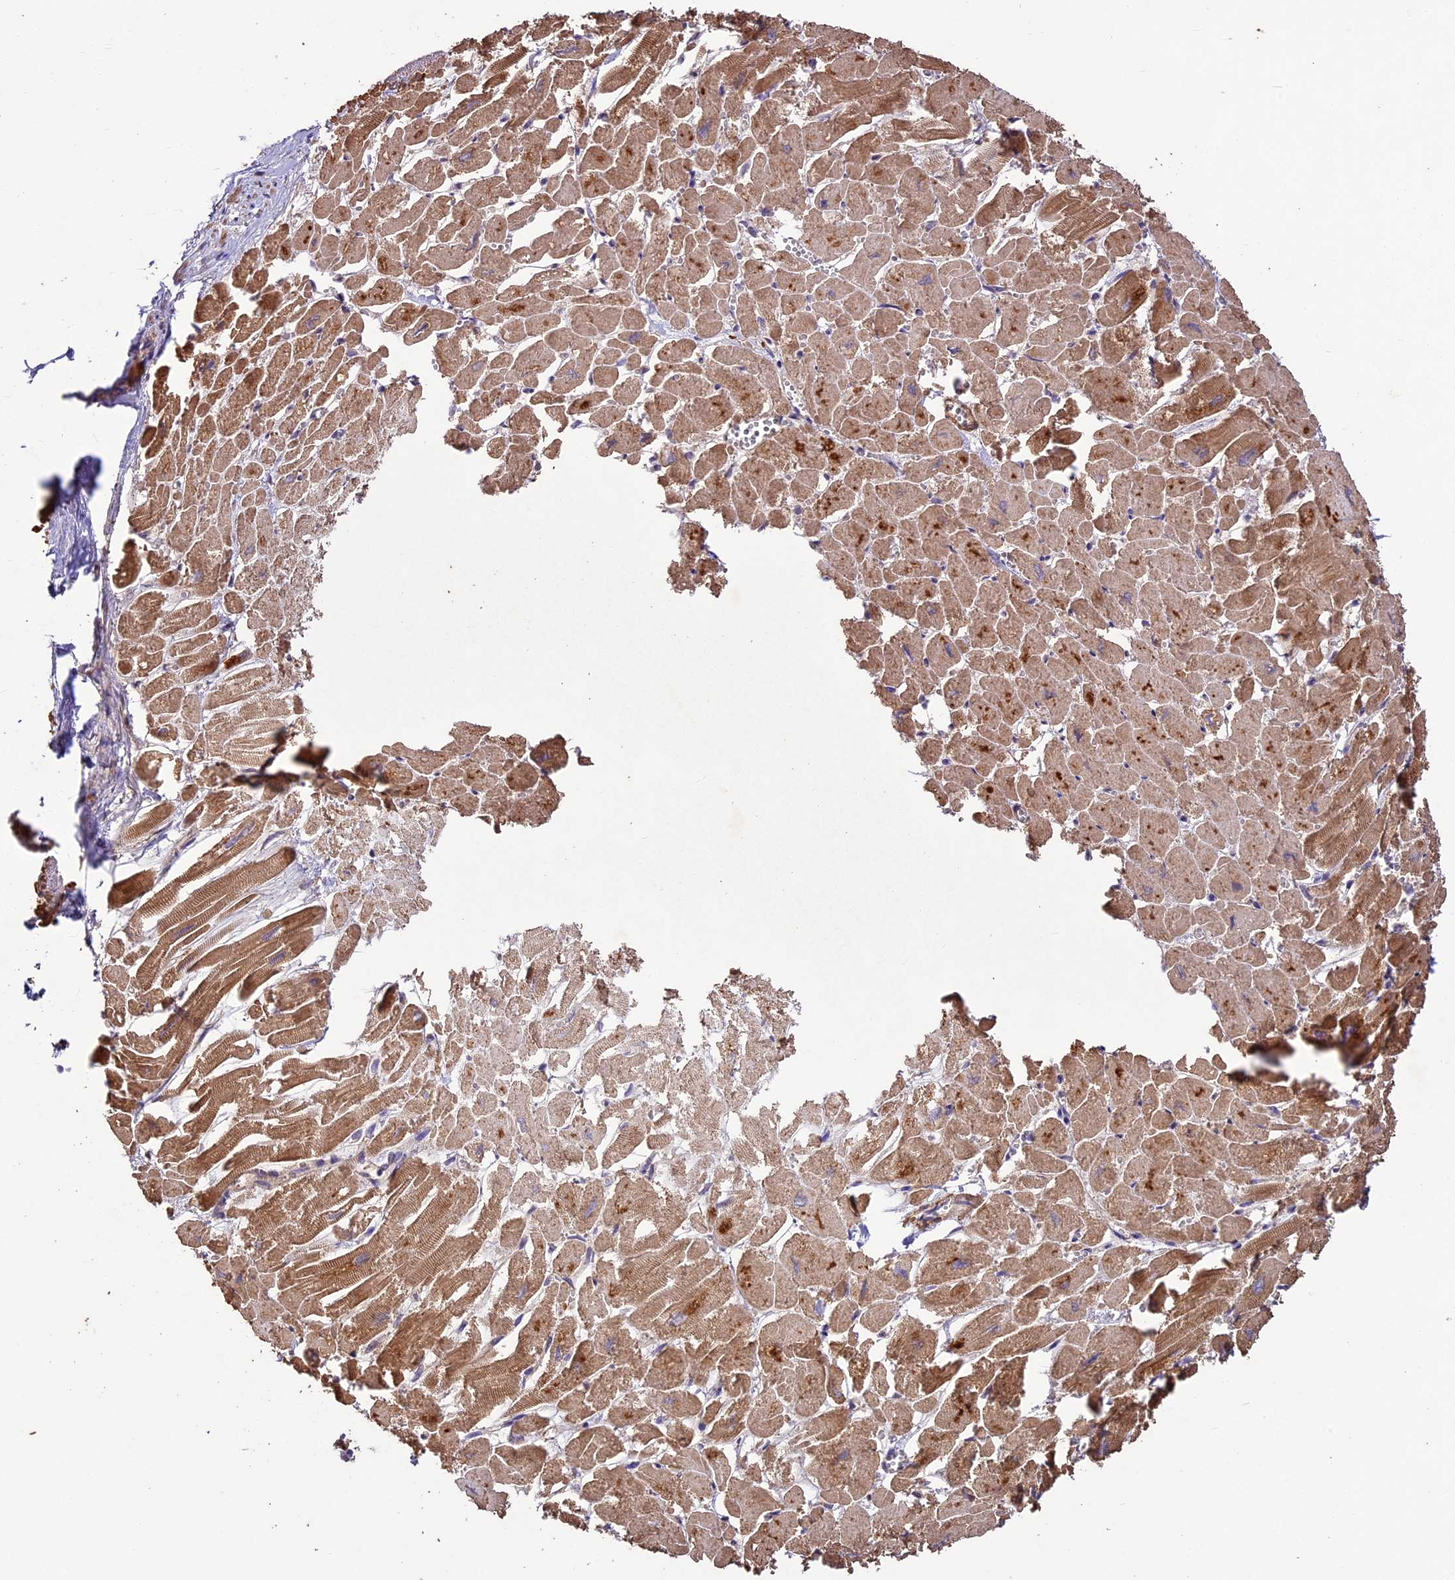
{"staining": {"intensity": "moderate", "quantity": ">75%", "location": "cytoplasmic/membranous"}, "tissue": "heart muscle", "cell_type": "Cardiomyocytes", "image_type": "normal", "snomed": [{"axis": "morphology", "description": "Normal tissue, NOS"}, {"axis": "topography", "description": "Heart"}], "caption": "Immunohistochemical staining of benign heart muscle shows medium levels of moderate cytoplasmic/membranous staining in about >75% of cardiomyocytes. The protein of interest is shown in brown color, while the nuclei are stained blue.", "gene": "CRLF1", "patient": {"sex": "male", "age": 54}}